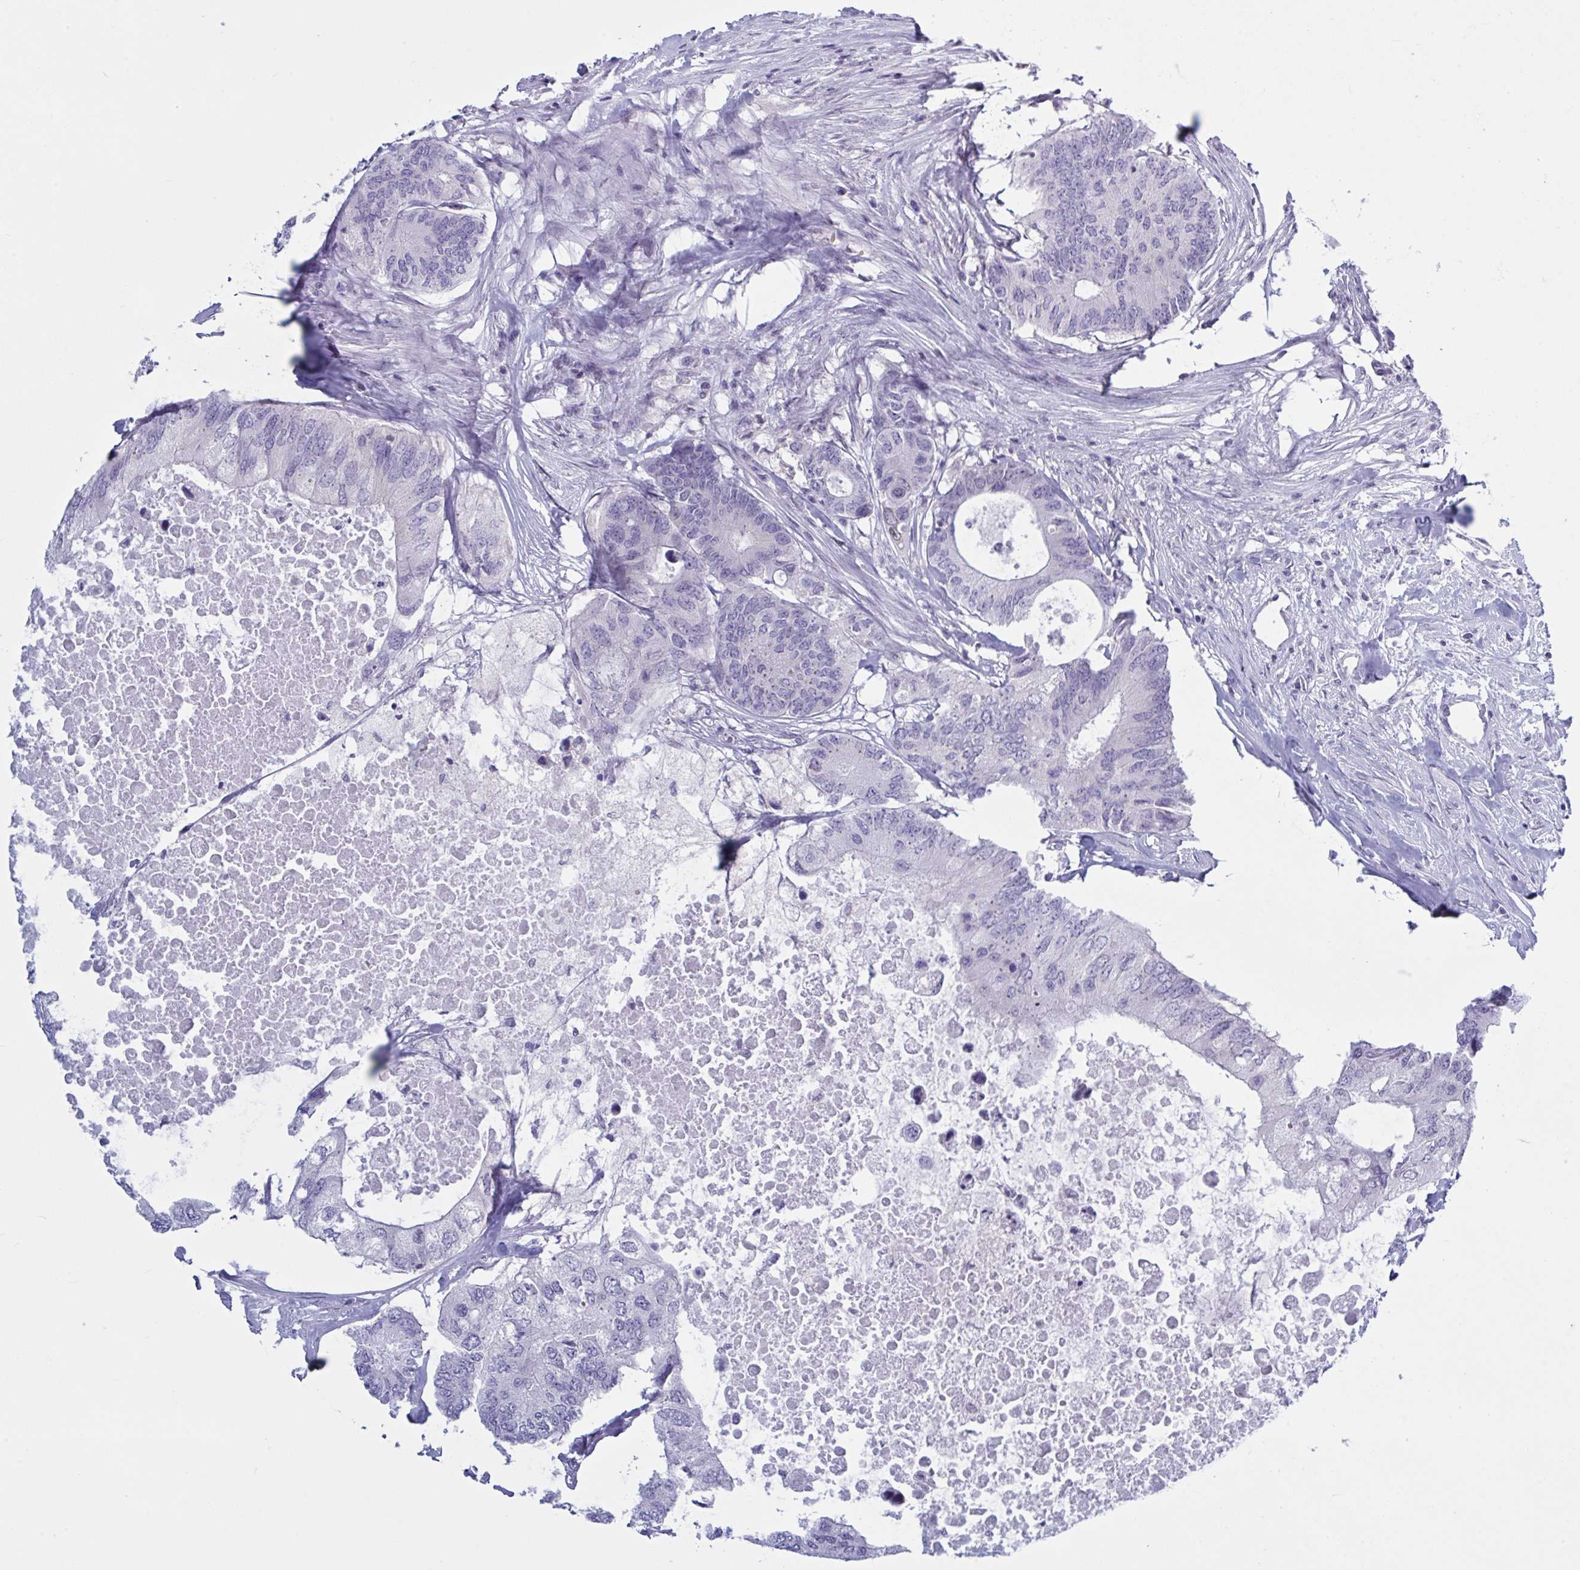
{"staining": {"intensity": "negative", "quantity": "none", "location": "none"}, "tissue": "colorectal cancer", "cell_type": "Tumor cells", "image_type": "cancer", "snomed": [{"axis": "morphology", "description": "Adenocarcinoma, NOS"}, {"axis": "topography", "description": "Colon"}], "caption": "The immunohistochemistry (IHC) photomicrograph has no significant expression in tumor cells of adenocarcinoma (colorectal) tissue.", "gene": "TANK", "patient": {"sex": "male", "age": 71}}